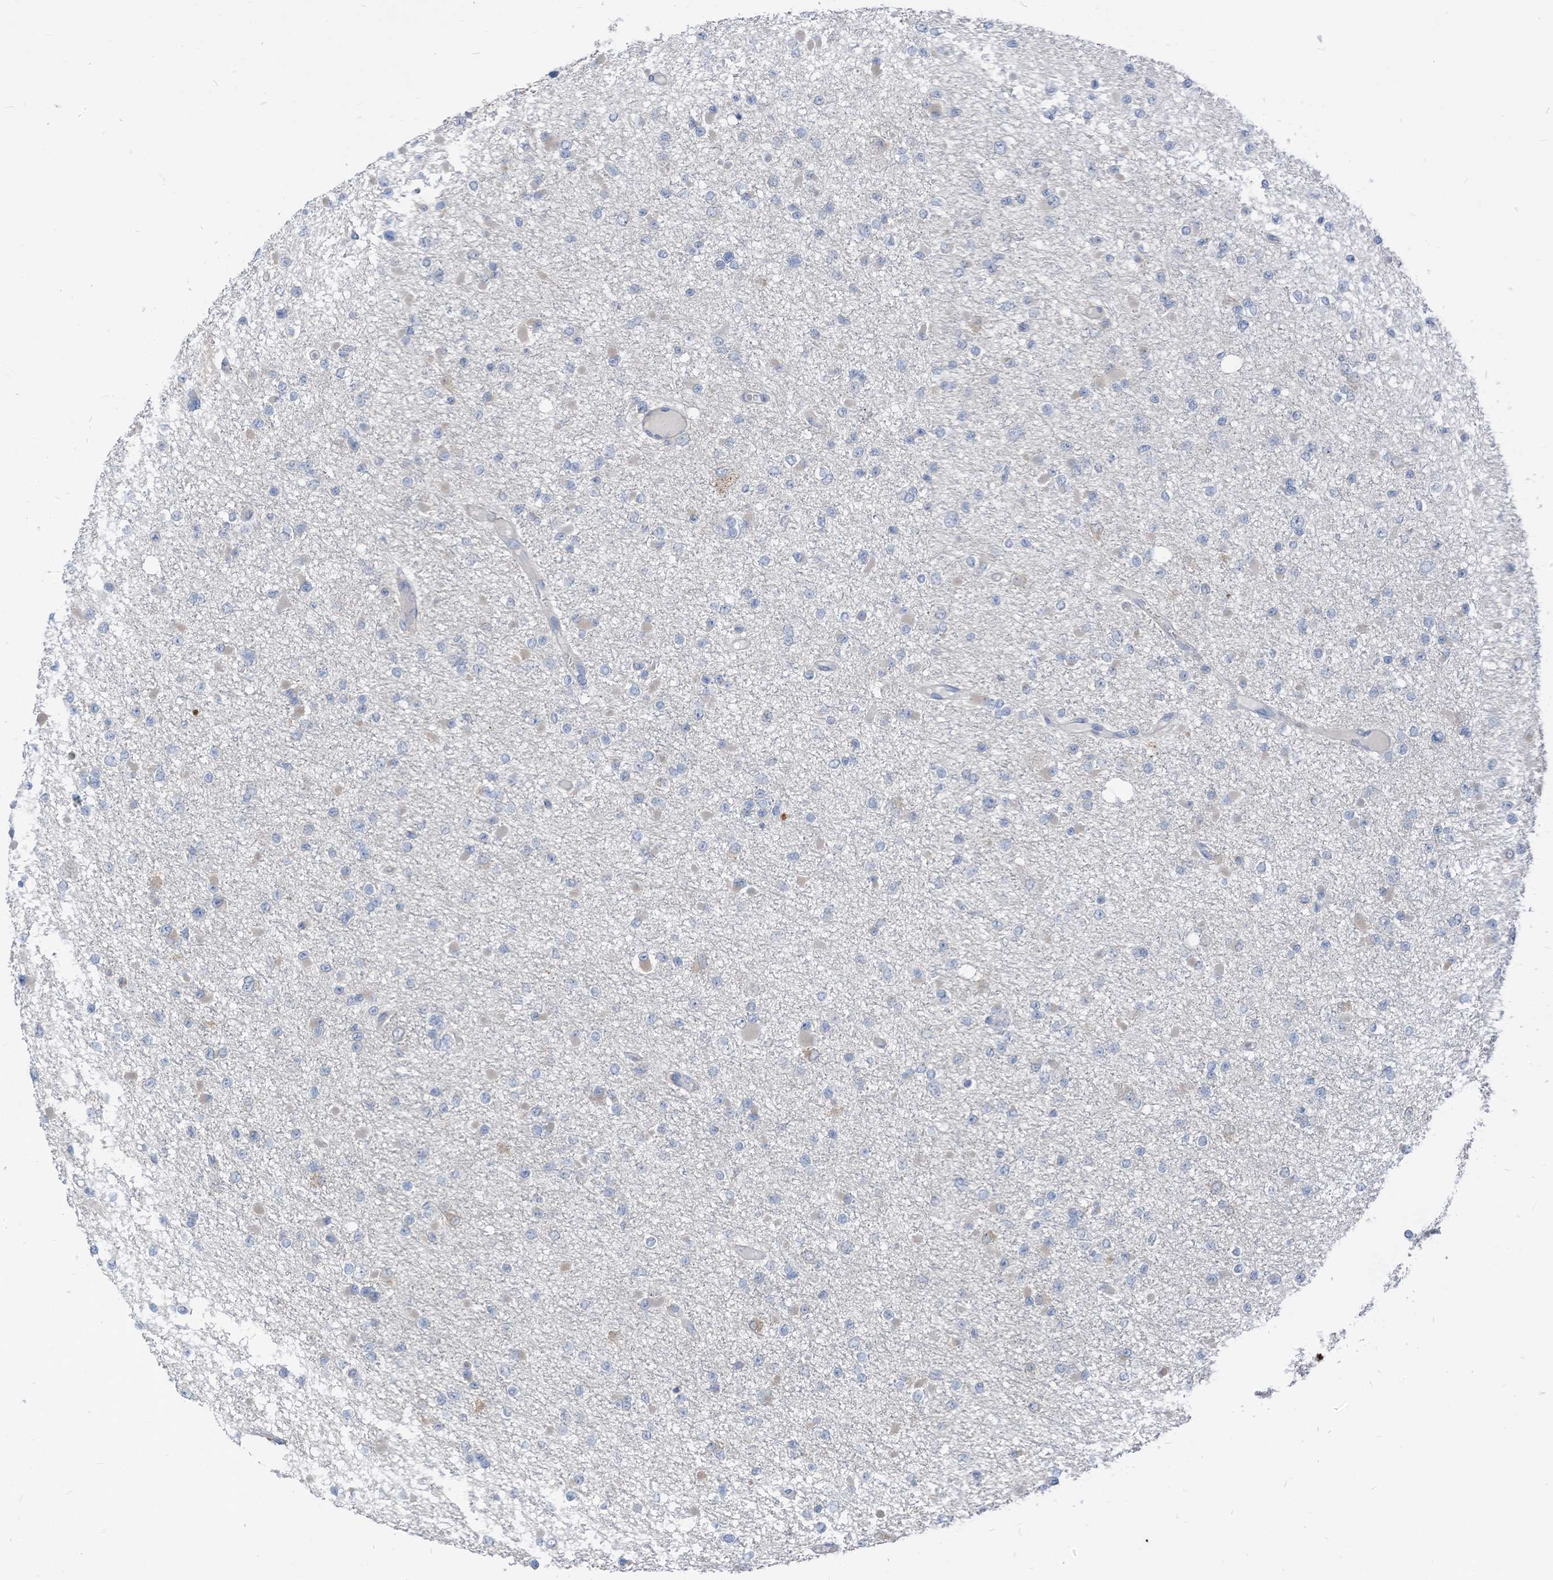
{"staining": {"intensity": "negative", "quantity": "none", "location": "none"}, "tissue": "glioma", "cell_type": "Tumor cells", "image_type": "cancer", "snomed": [{"axis": "morphology", "description": "Glioma, malignant, Low grade"}, {"axis": "topography", "description": "Brain"}], "caption": "Histopathology image shows no protein staining in tumor cells of glioma tissue. Brightfield microscopy of IHC stained with DAB (3,3'-diaminobenzidine) (brown) and hematoxylin (blue), captured at high magnification.", "gene": "LDAH", "patient": {"sex": "female", "age": 22}}